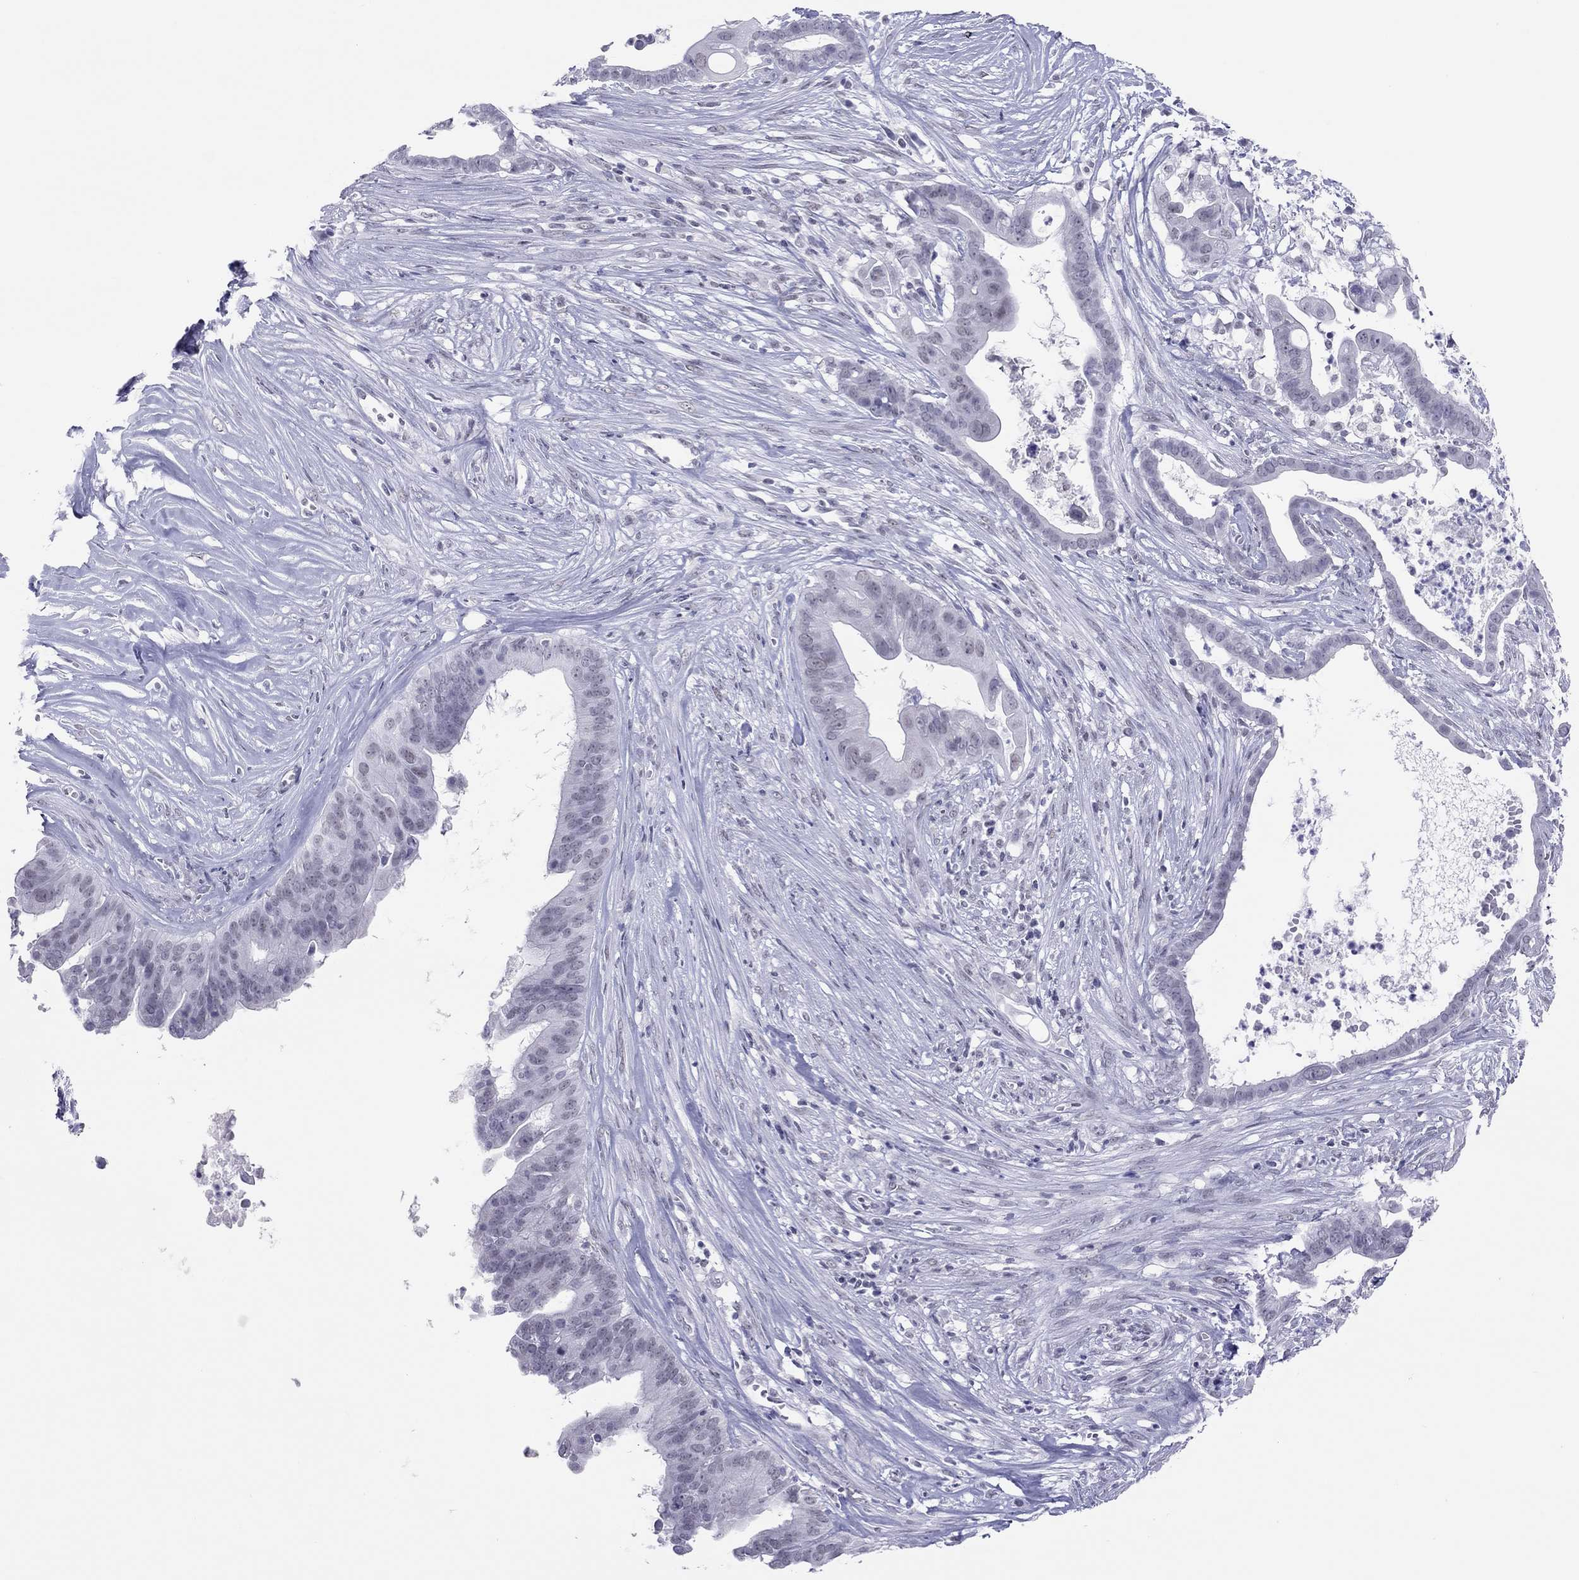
{"staining": {"intensity": "negative", "quantity": "none", "location": "none"}, "tissue": "pancreatic cancer", "cell_type": "Tumor cells", "image_type": "cancer", "snomed": [{"axis": "morphology", "description": "Adenocarcinoma, NOS"}, {"axis": "topography", "description": "Pancreas"}], "caption": "Immunohistochemical staining of human pancreatic cancer shows no significant staining in tumor cells.", "gene": "JHY", "patient": {"sex": "male", "age": 61}}